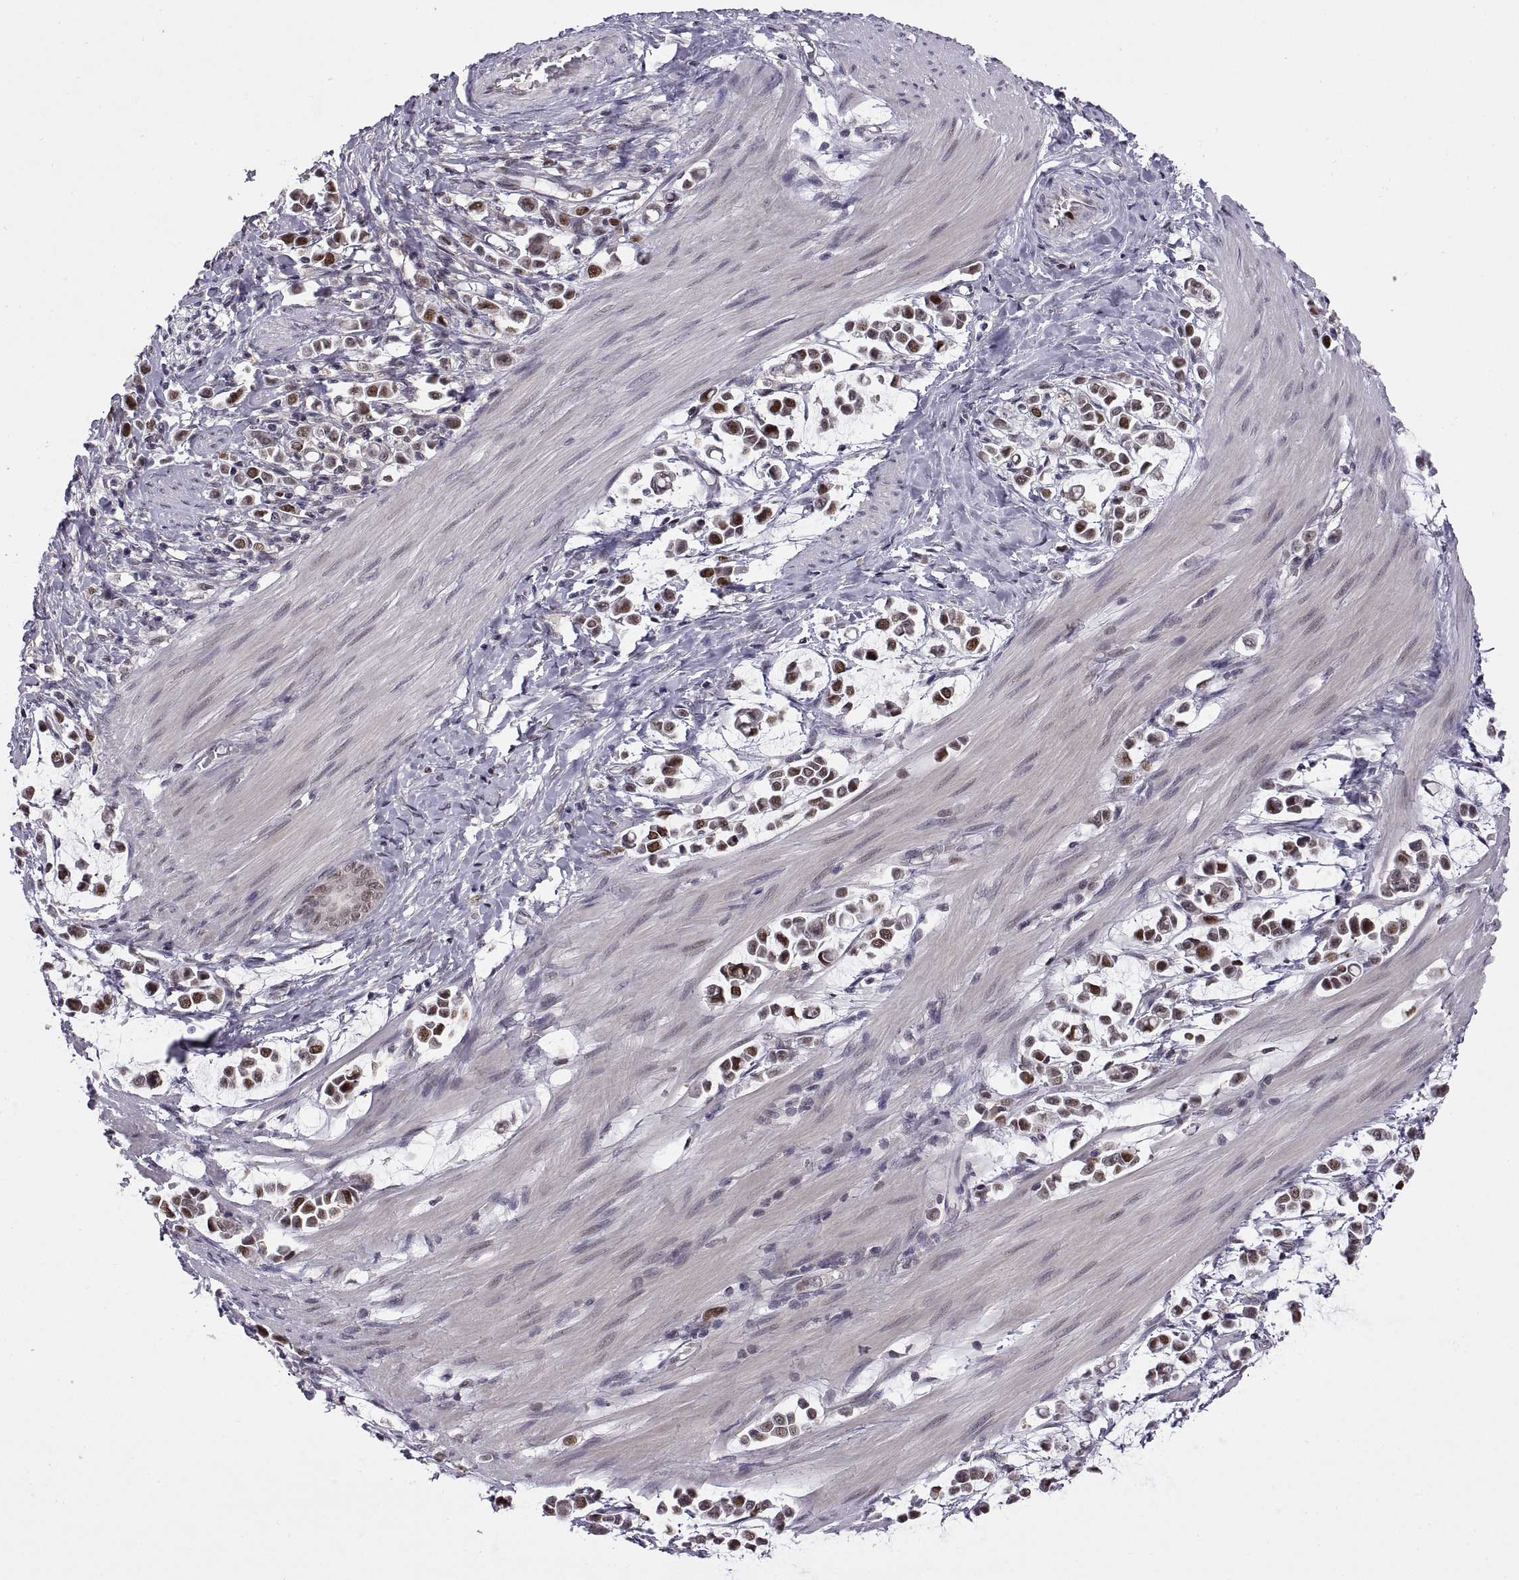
{"staining": {"intensity": "strong", "quantity": "25%-75%", "location": "nuclear"}, "tissue": "stomach cancer", "cell_type": "Tumor cells", "image_type": "cancer", "snomed": [{"axis": "morphology", "description": "Adenocarcinoma, NOS"}, {"axis": "topography", "description": "Stomach"}], "caption": "Protein expression analysis of human adenocarcinoma (stomach) reveals strong nuclear positivity in about 25%-75% of tumor cells.", "gene": "CHFR", "patient": {"sex": "male", "age": 82}}